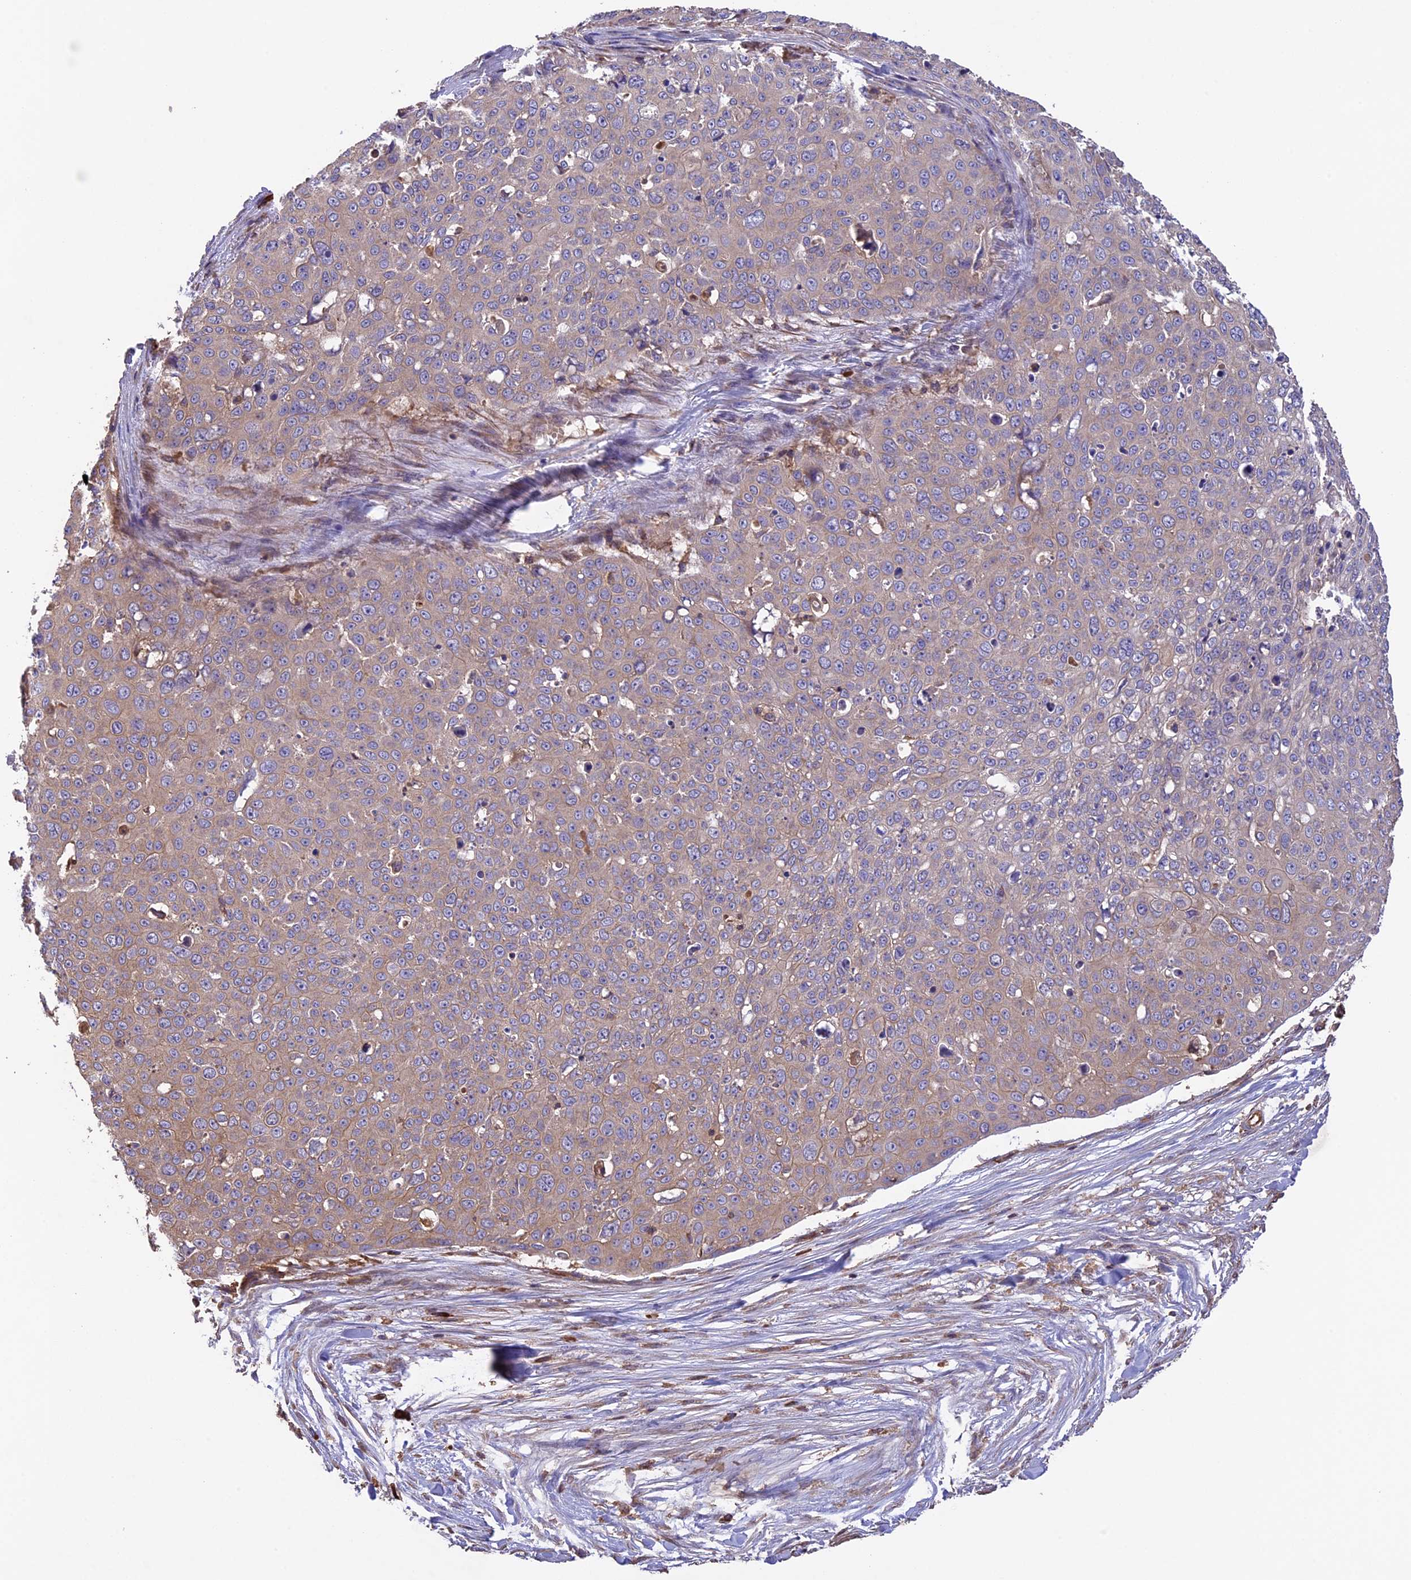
{"staining": {"intensity": "weak", "quantity": "25%-75%", "location": "cytoplasmic/membranous"}, "tissue": "skin cancer", "cell_type": "Tumor cells", "image_type": "cancer", "snomed": [{"axis": "morphology", "description": "Squamous cell carcinoma, NOS"}, {"axis": "topography", "description": "Skin"}], "caption": "DAB immunohistochemical staining of skin cancer exhibits weak cytoplasmic/membranous protein expression in about 25%-75% of tumor cells.", "gene": "GAS8", "patient": {"sex": "male", "age": 71}}